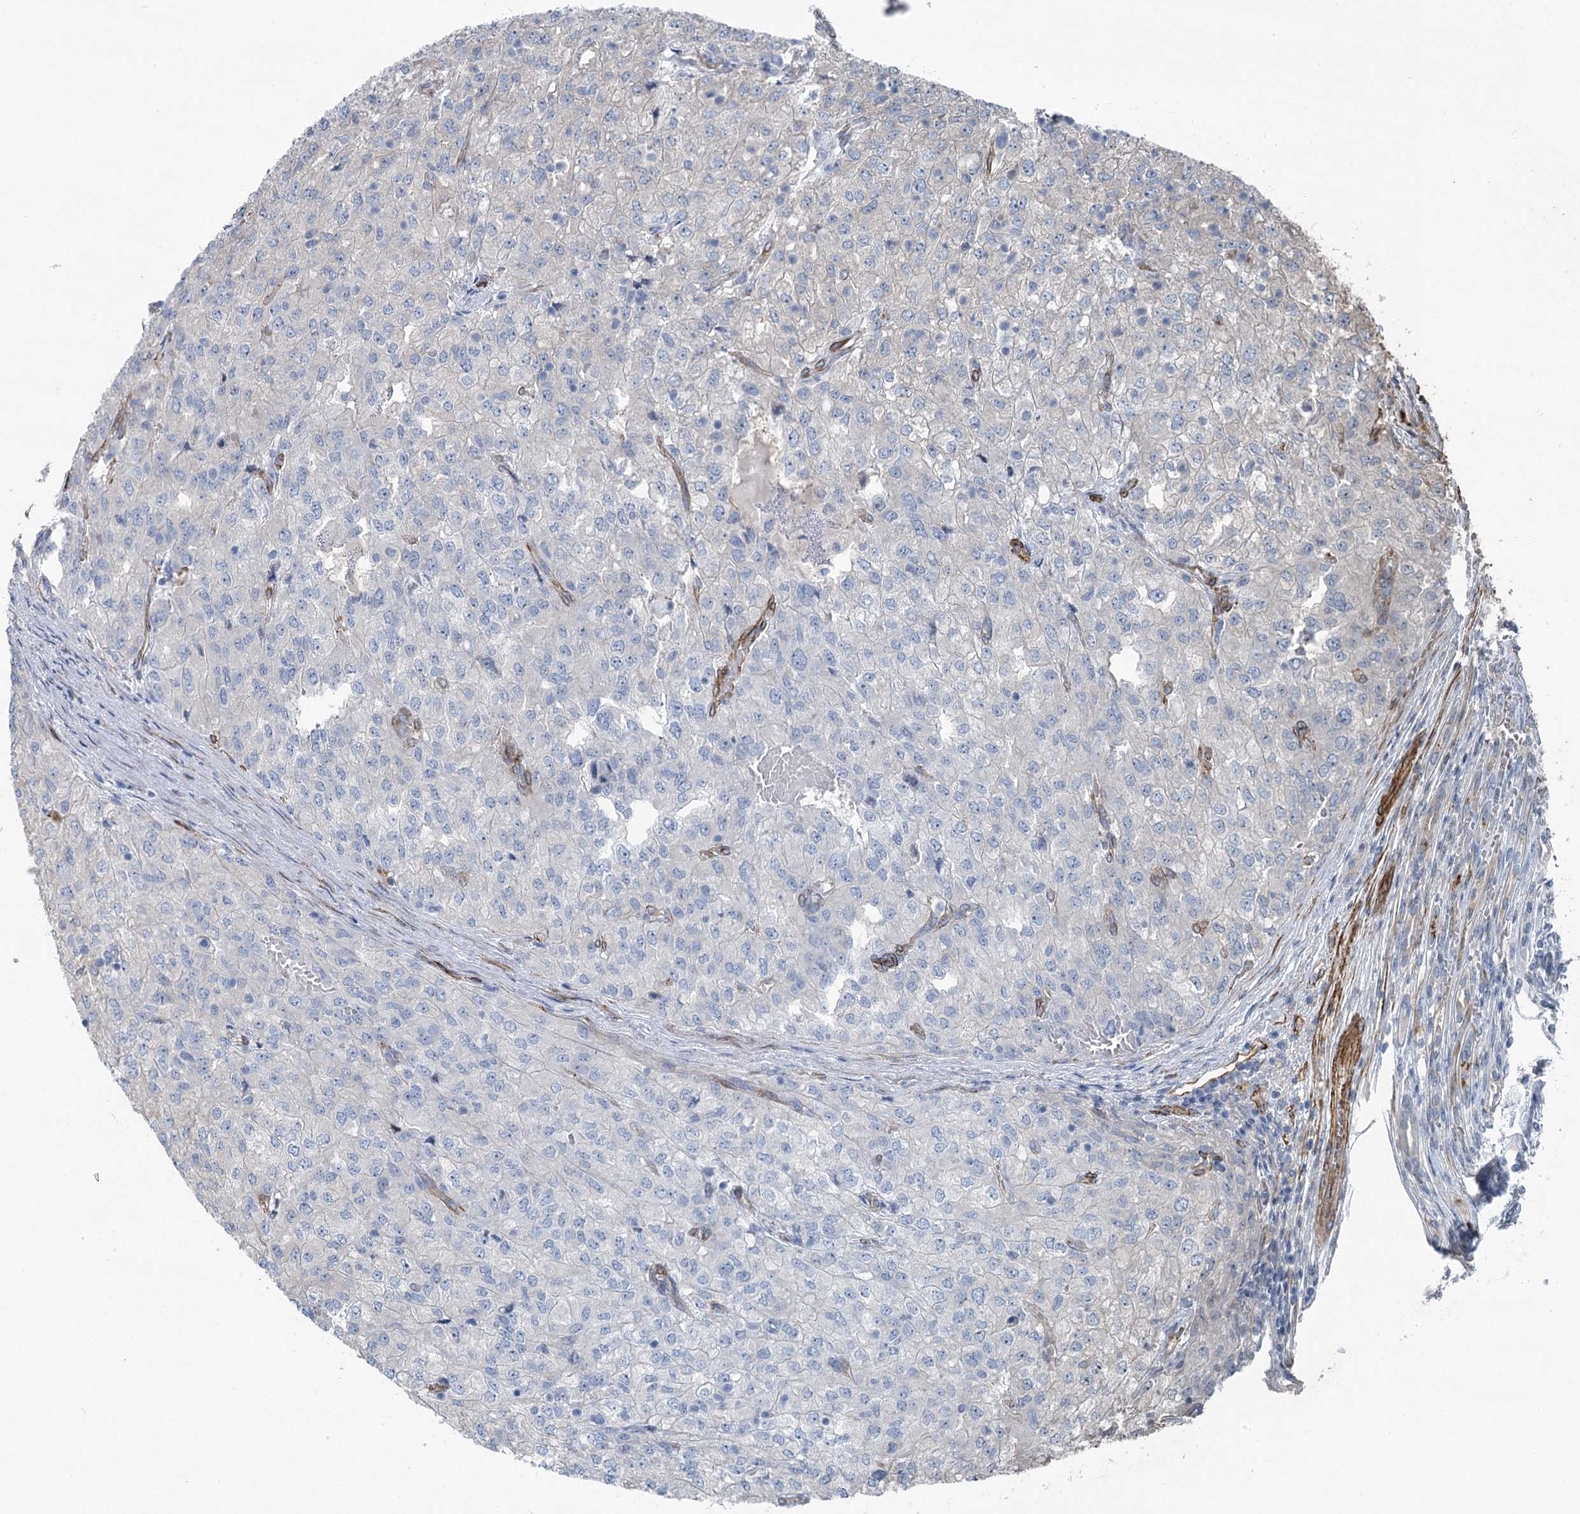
{"staining": {"intensity": "negative", "quantity": "none", "location": "none"}, "tissue": "renal cancer", "cell_type": "Tumor cells", "image_type": "cancer", "snomed": [{"axis": "morphology", "description": "Adenocarcinoma, NOS"}, {"axis": "topography", "description": "Kidney"}], "caption": "There is no significant expression in tumor cells of renal cancer (adenocarcinoma).", "gene": "IQSEC1", "patient": {"sex": "female", "age": 54}}